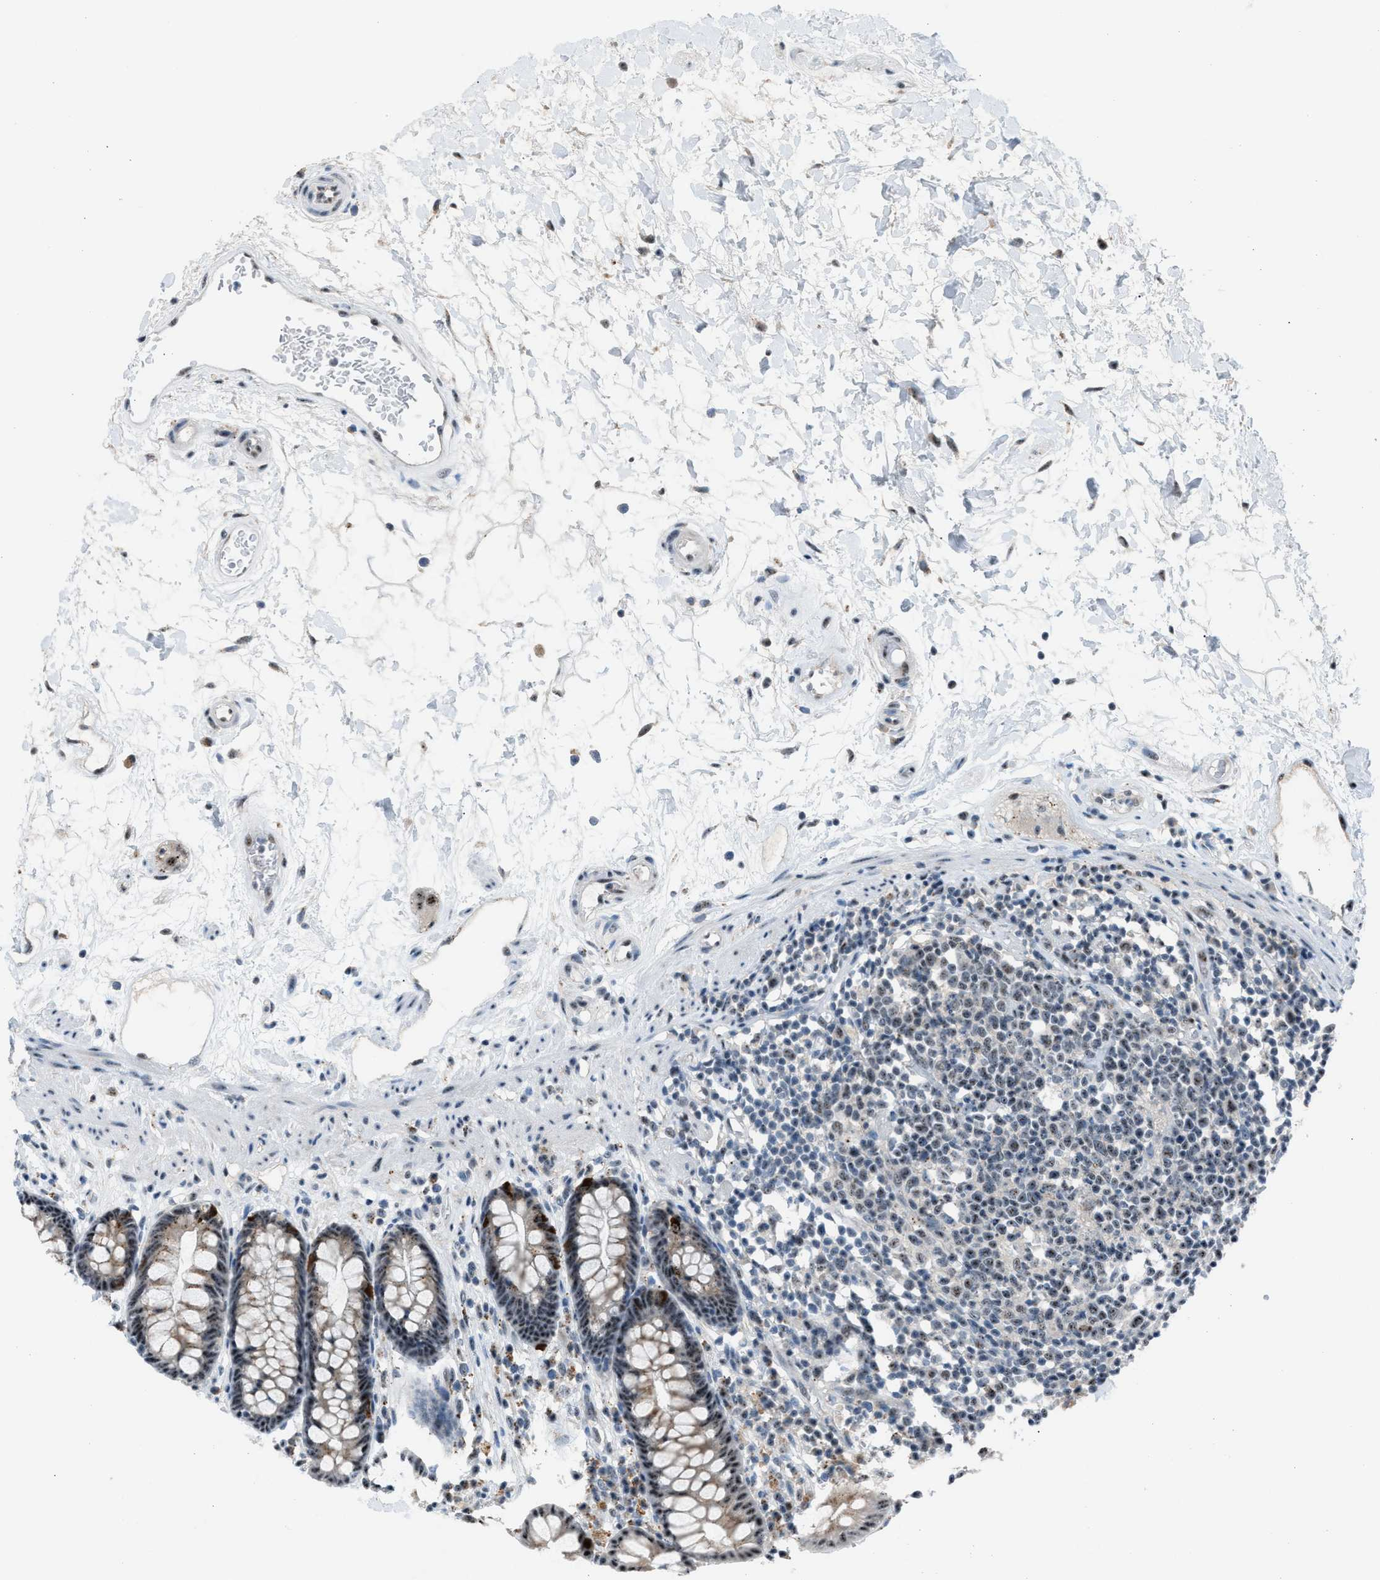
{"staining": {"intensity": "moderate", "quantity": ">75%", "location": "cytoplasmic/membranous,nuclear"}, "tissue": "rectum", "cell_type": "Glandular cells", "image_type": "normal", "snomed": [{"axis": "morphology", "description": "Normal tissue, NOS"}, {"axis": "topography", "description": "Rectum"}], "caption": "Moderate cytoplasmic/membranous,nuclear positivity for a protein is appreciated in approximately >75% of glandular cells of normal rectum using immunohistochemistry.", "gene": "CENPP", "patient": {"sex": "male", "age": 64}}